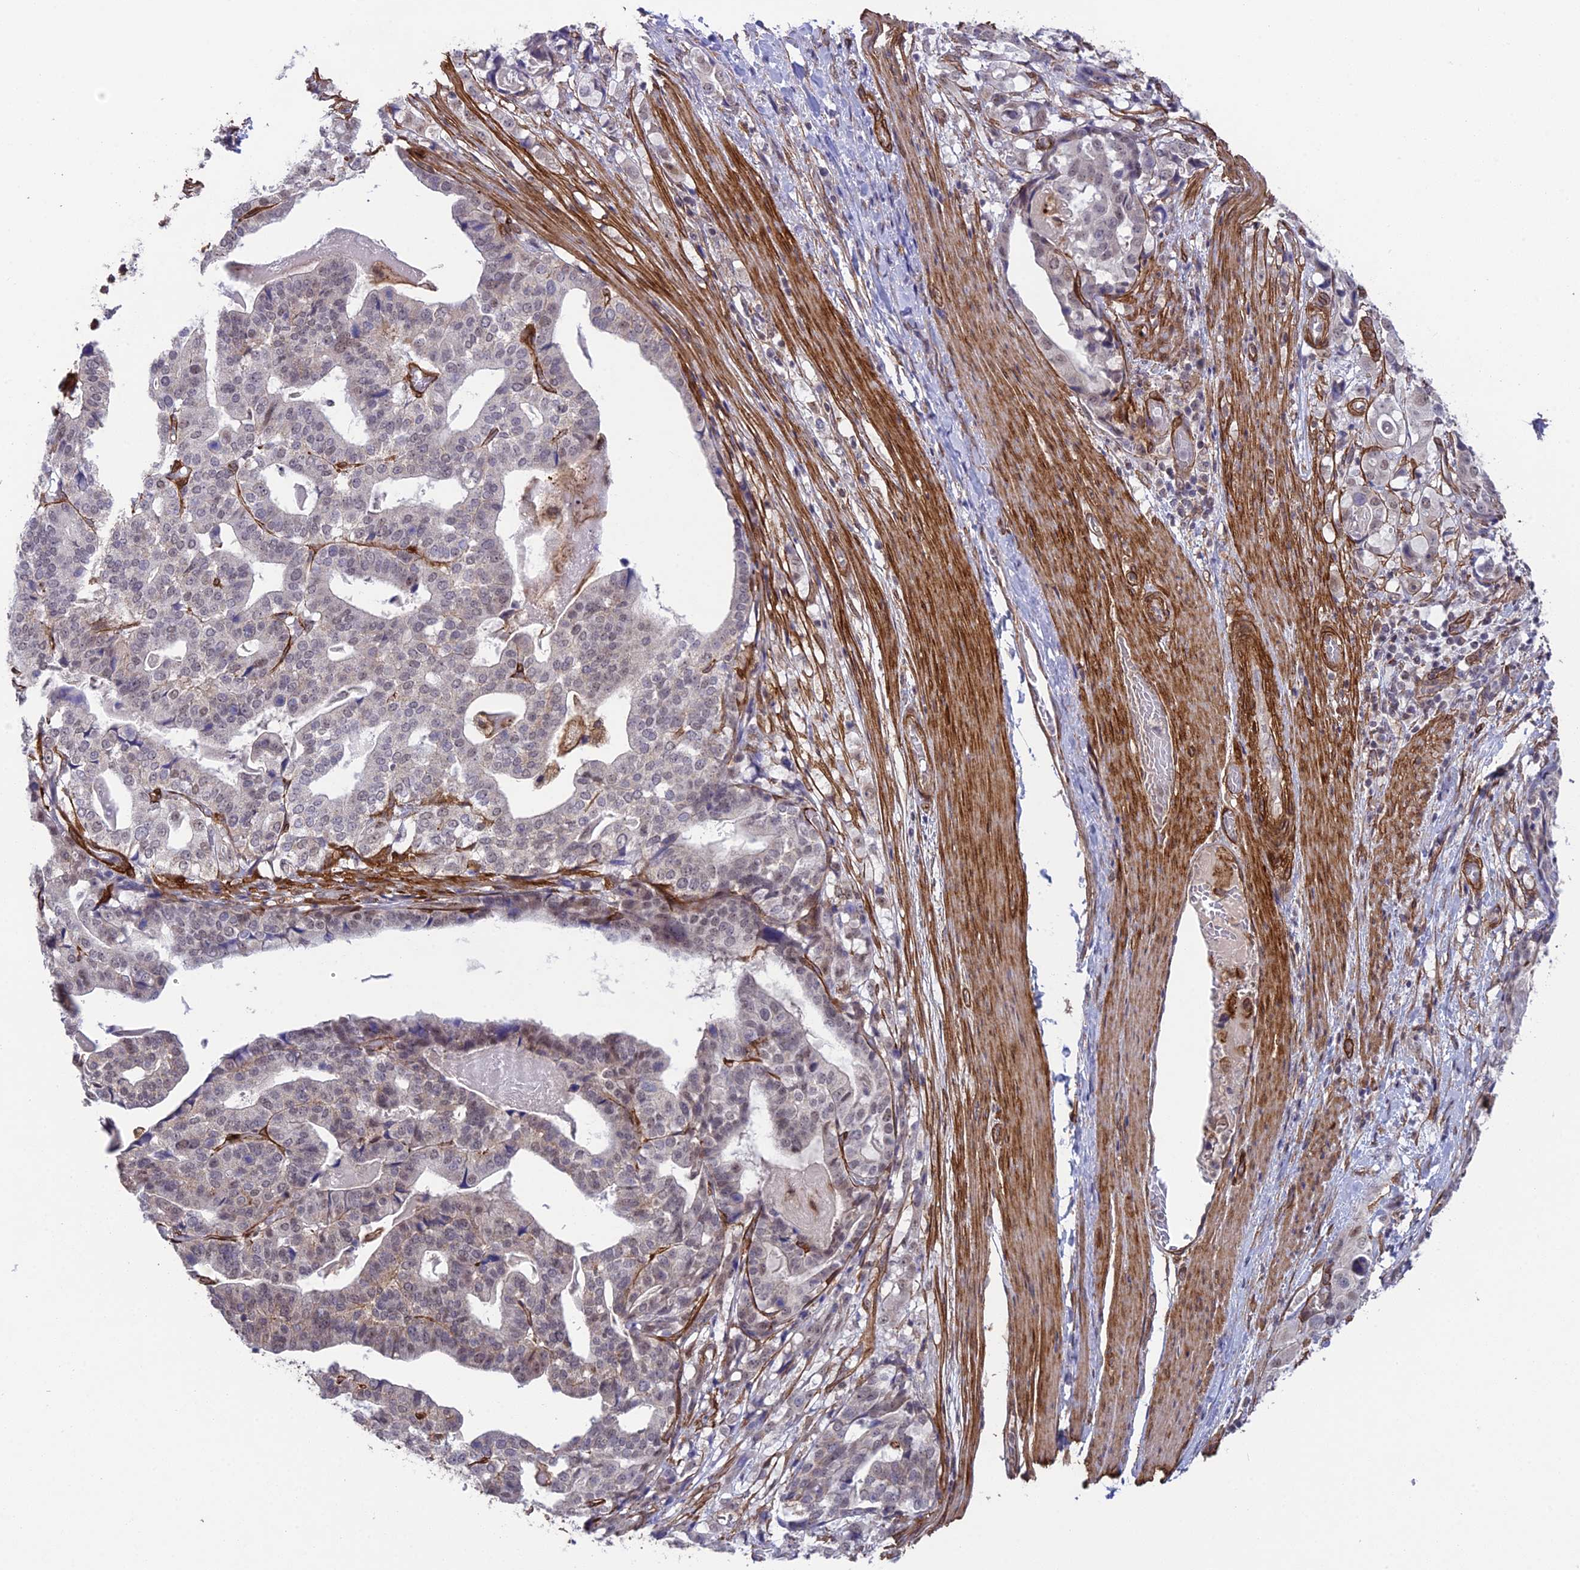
{"staining": {"intensity": "weak", "quantity": "<25%", "location": "cytoplasmic/membranous,nuclear"}, "tissue": "stomach cancer", "cell_type": "Tumor cells", "image_type": "cancer", "snomed": [{"axis": "morphology", "description": "Adenocarcinoma, NOS"}, {"axis": "topography", "description": "Stomach"}], "caption": "Stomach adenocarcinoma was stained to show a protein in brown. There is no significant staining in tumor cells.", "gene": "TNS1", "patient": {"sex": "male", "age": 48}}